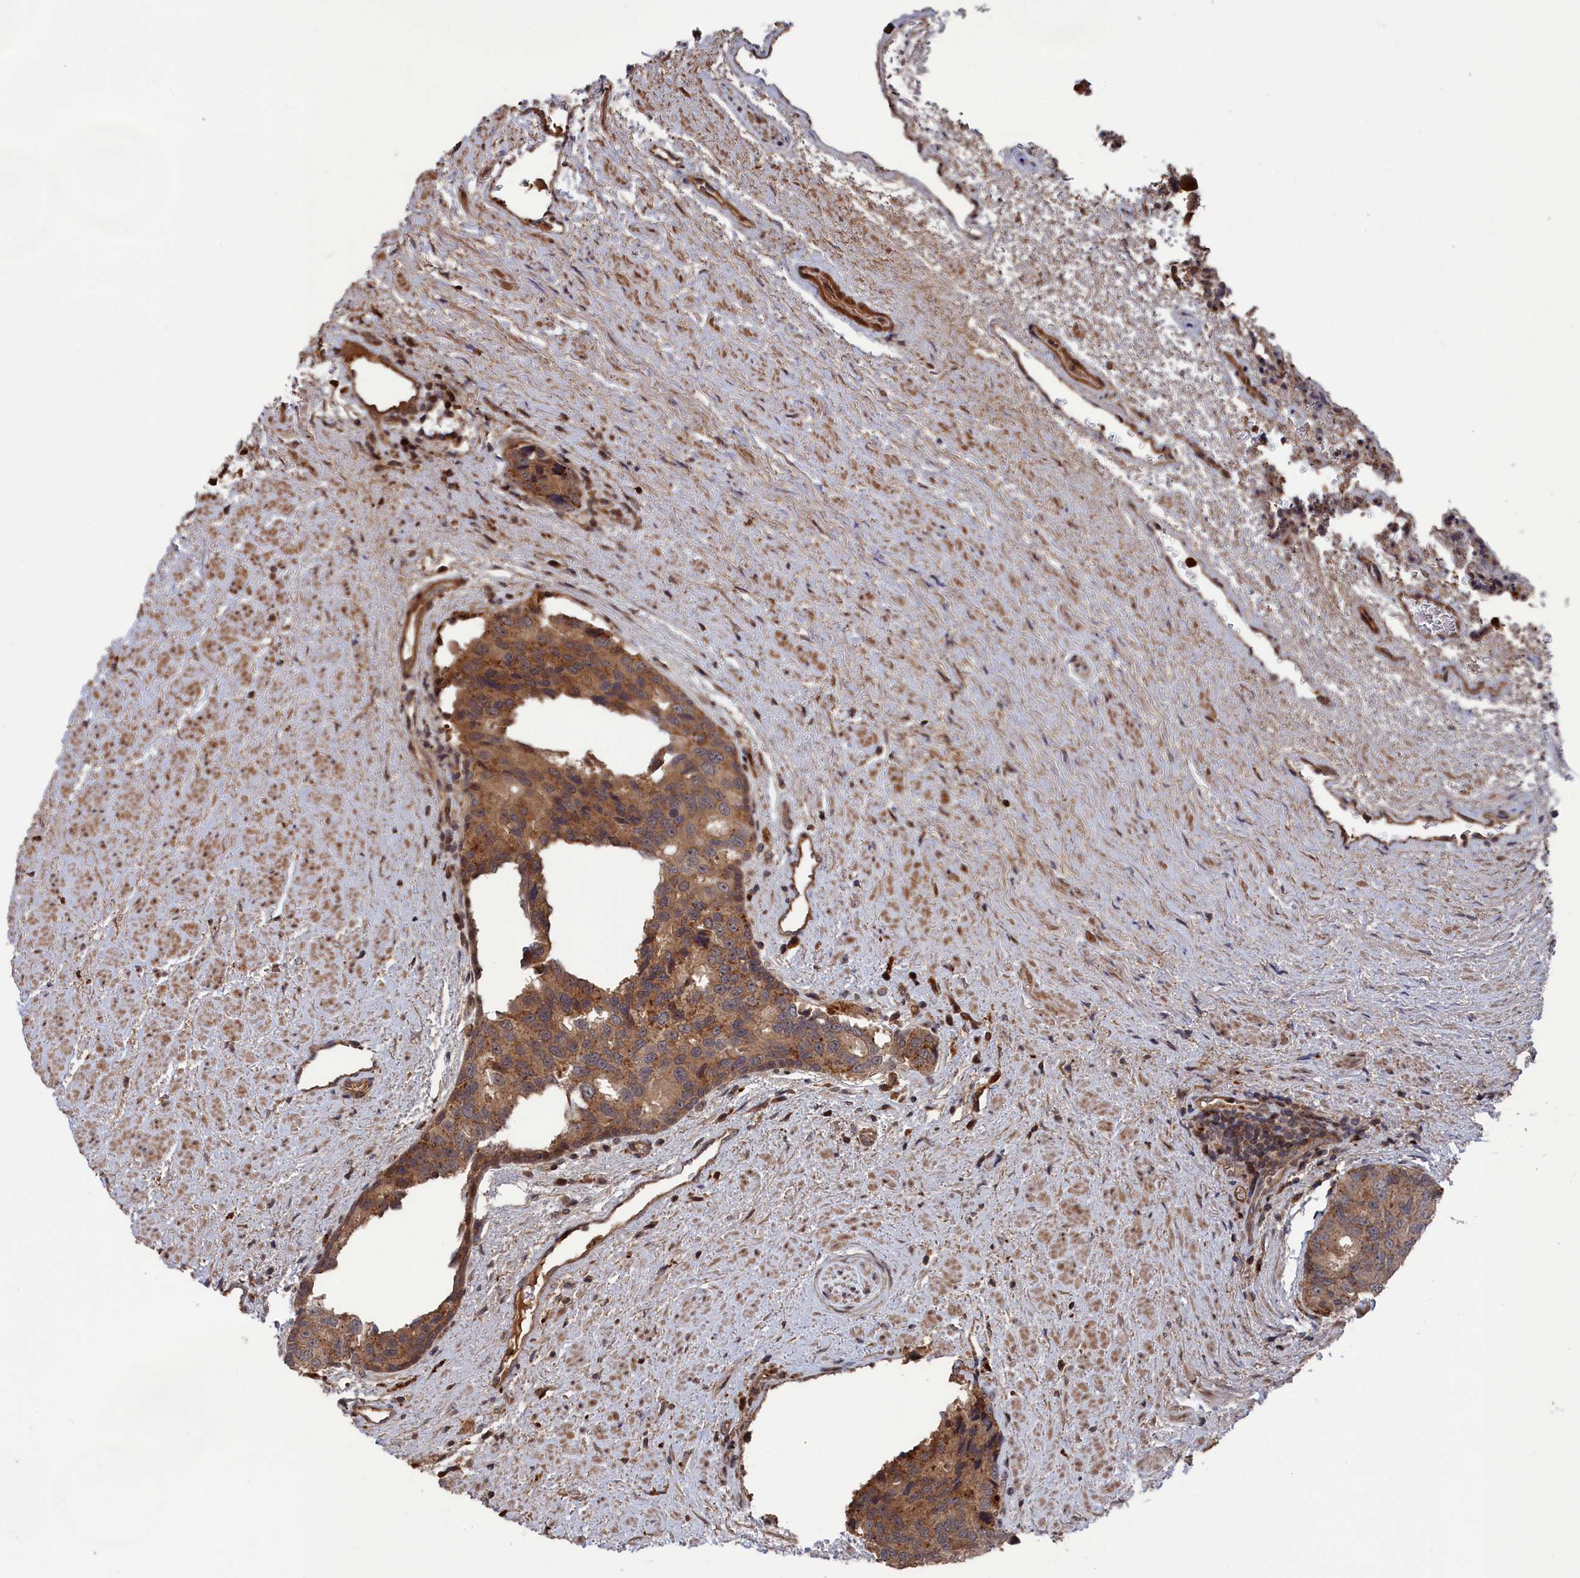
{"staining": {"intensity": "moderate", "quantity": ">75%", "location": "cytoplasmic/membranous"}, "tissue": "prostate cancer", "cell_type": "Tumor cells", "image_type": "cancer", "snomed": [{"axis": "morphology", "description": "Adenocarcinoma, High grade"}, {"axis": "topography", "description": "Prostate"}], "caption": "Immunohistochemical staining of human prostate adenocarcinoma (high-grade) exhibits medium levels of moderate cytoplasmic/membranous protein expression in approximately >75% of tumor cells. The staining was performed using DAB (3,3'-diaminobenzidine) to visualize the protein expression in brown, while the nuclei were stained in blue with hematoxylin (Magnification: 20x).", "gene": "PLA2G15", "patient": {"sex": "male", "age": 70}}